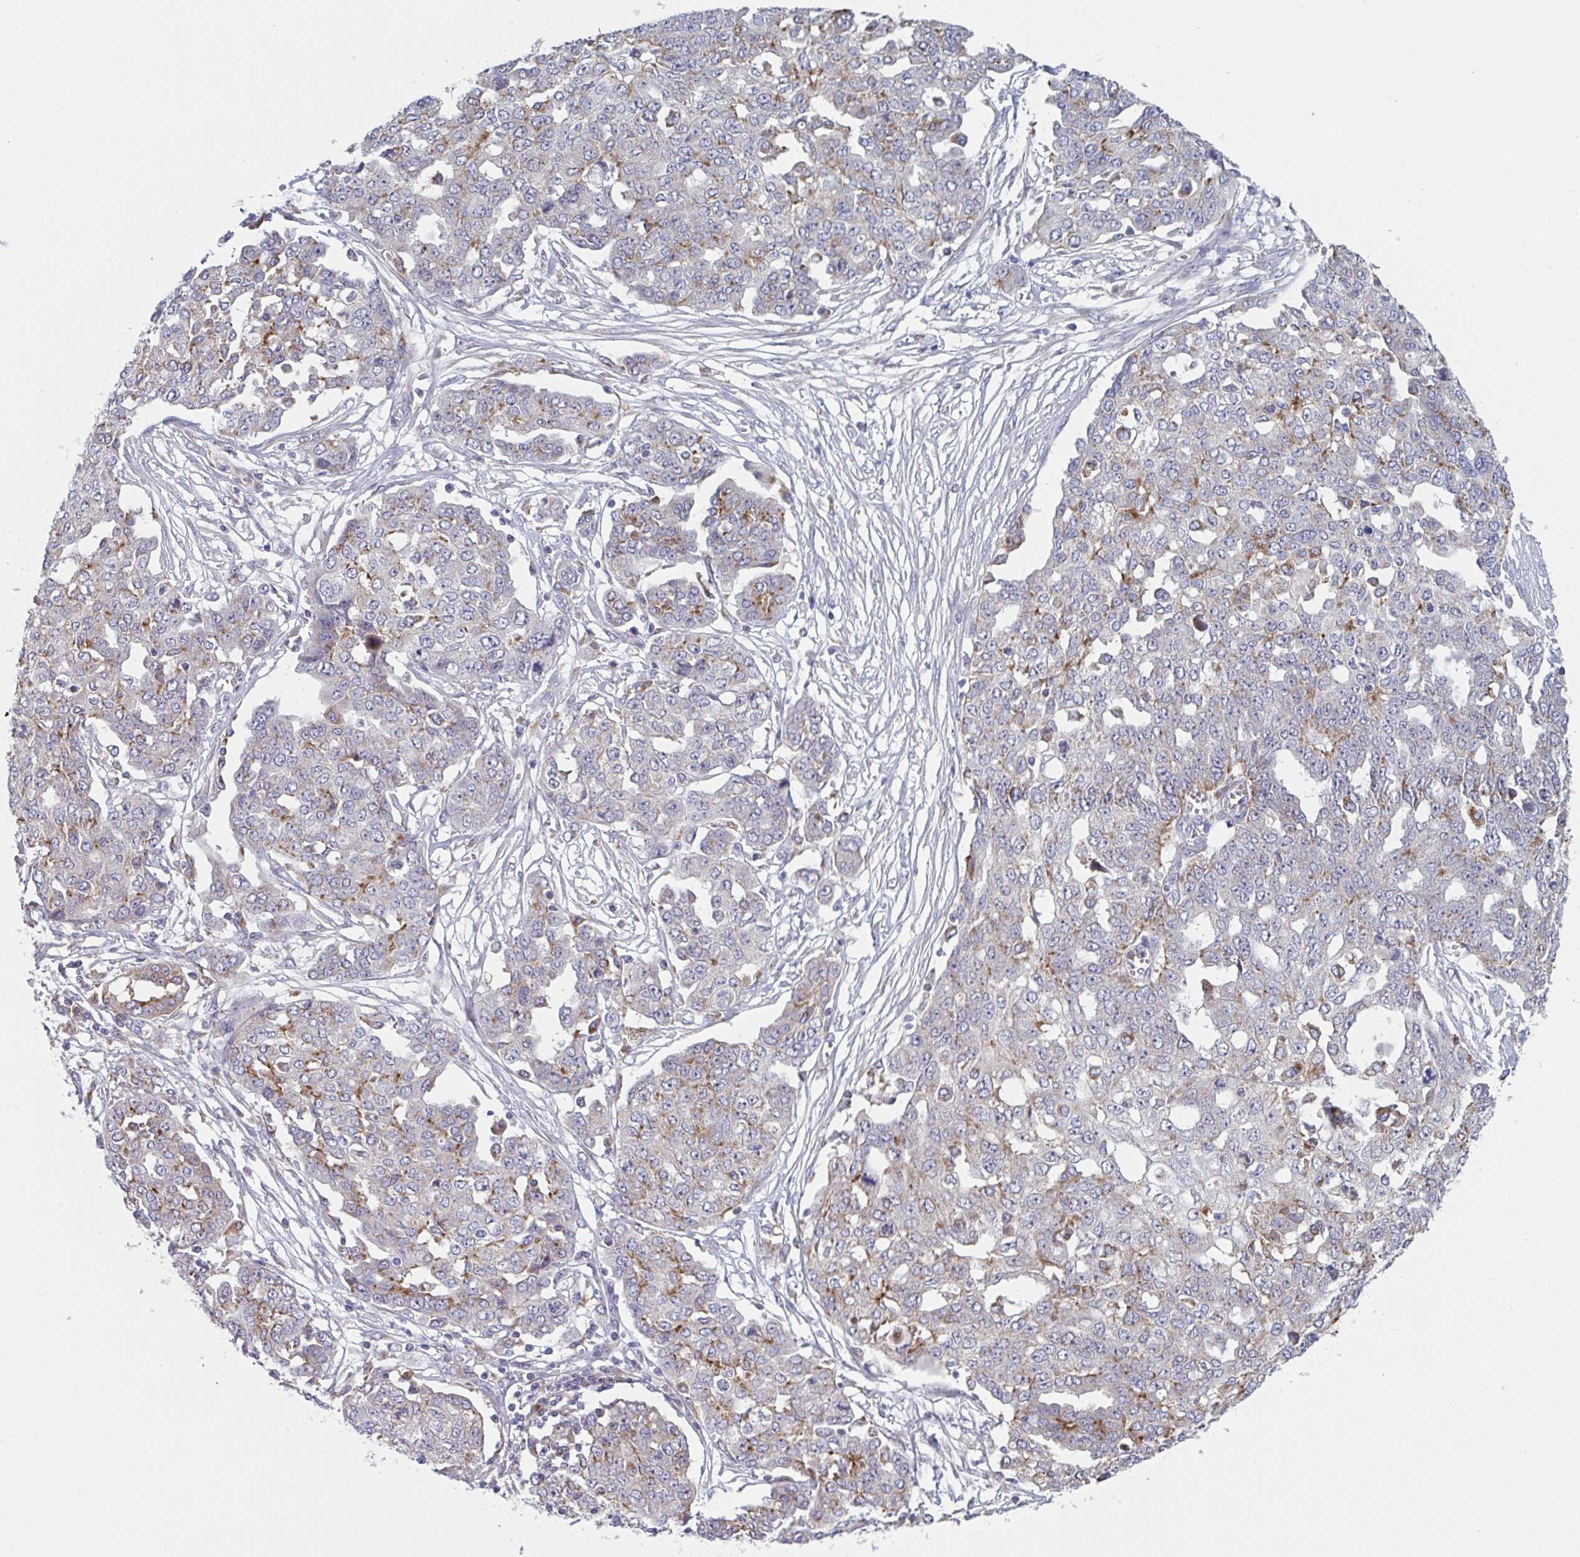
{"staining": {"intensity": "moderate", "quantity": "<25%", "location": "cytoplasmic/membranous"}, "tissue": "ovarian cancer", "cell_type": "Tumor cells", "image_type": "cancer", "snomed": [{"axis": "morphology", "description": "Cystadenocarcinoma, serous, NOS"}, {"axis": "topography", "description": "Soft tissue"}, {"axis": "topography", "description": "Ovary"}], "caption": "High-power microscopy captured an immunohistochemistry (IHC) photomicrograph of ovarian cancer (serous cystadenocarcinoma), revealing moderate cytoplasmic/membranous staining in about <25% of tumor cells.", "gene": "NIPSNAP1", "patient": {"sex": "female", "age": 57}}